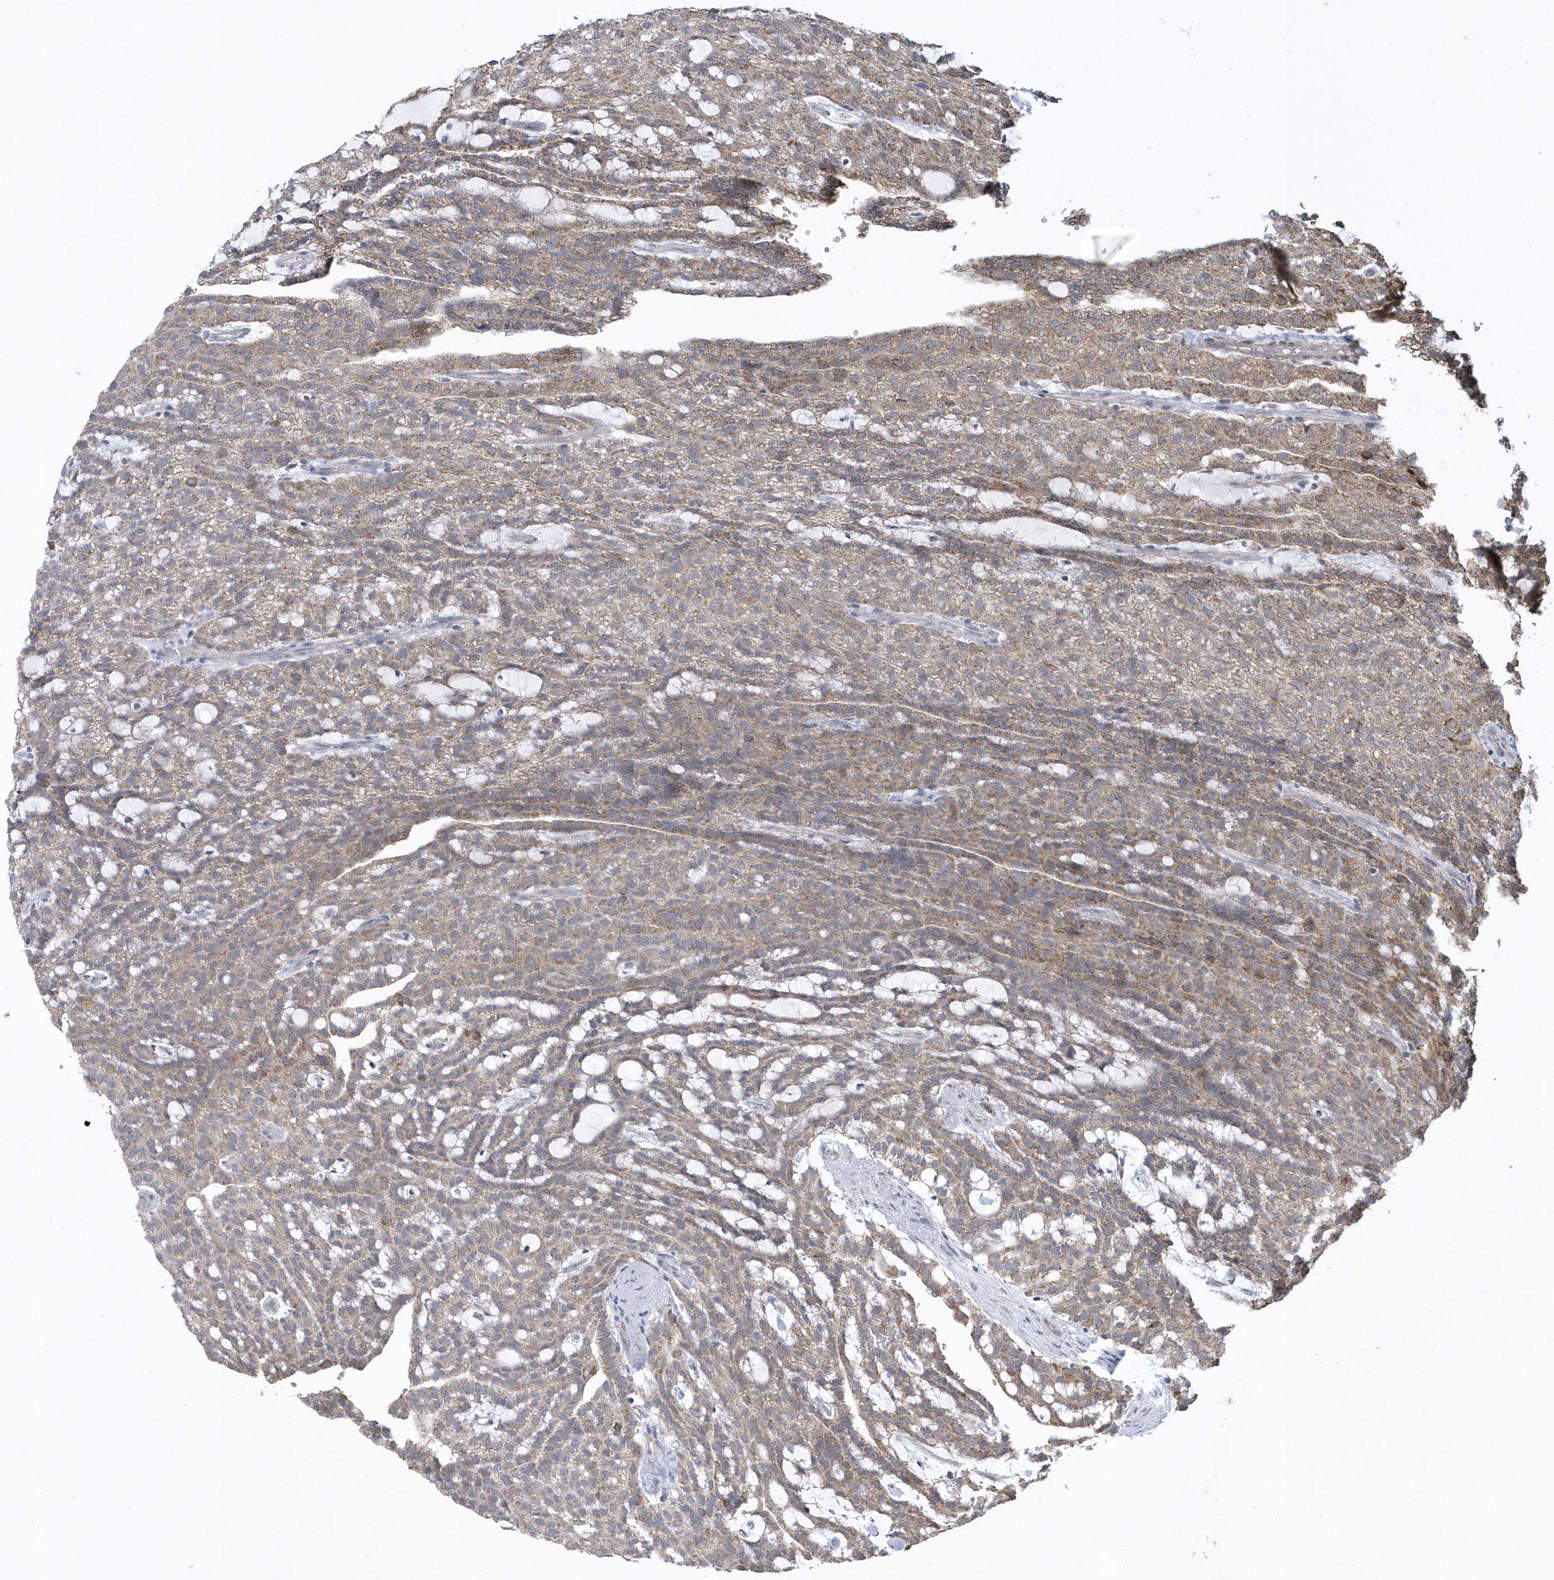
{"staining": {"intensity": "moderate", "quantity": ">75%", "location": "cytoplasmic/membranous"}, "tissue": "renal cancer", "cell_type": "Tumor cells", "image_type": "cancer", "snomed": [{"axis": "morphology", "description": "Adenocarcinoma, NOS"}, {"axis": "topography", "description": "Kidney"}], "caption": "A high-resolution image shows IHC staining of renal cancer, which reveals moderate cytoplasmic/membranous staining in approximately >75% of tumor cells.", "gene": "SLX9", "patient": {"sex": "male", "age": 63}}